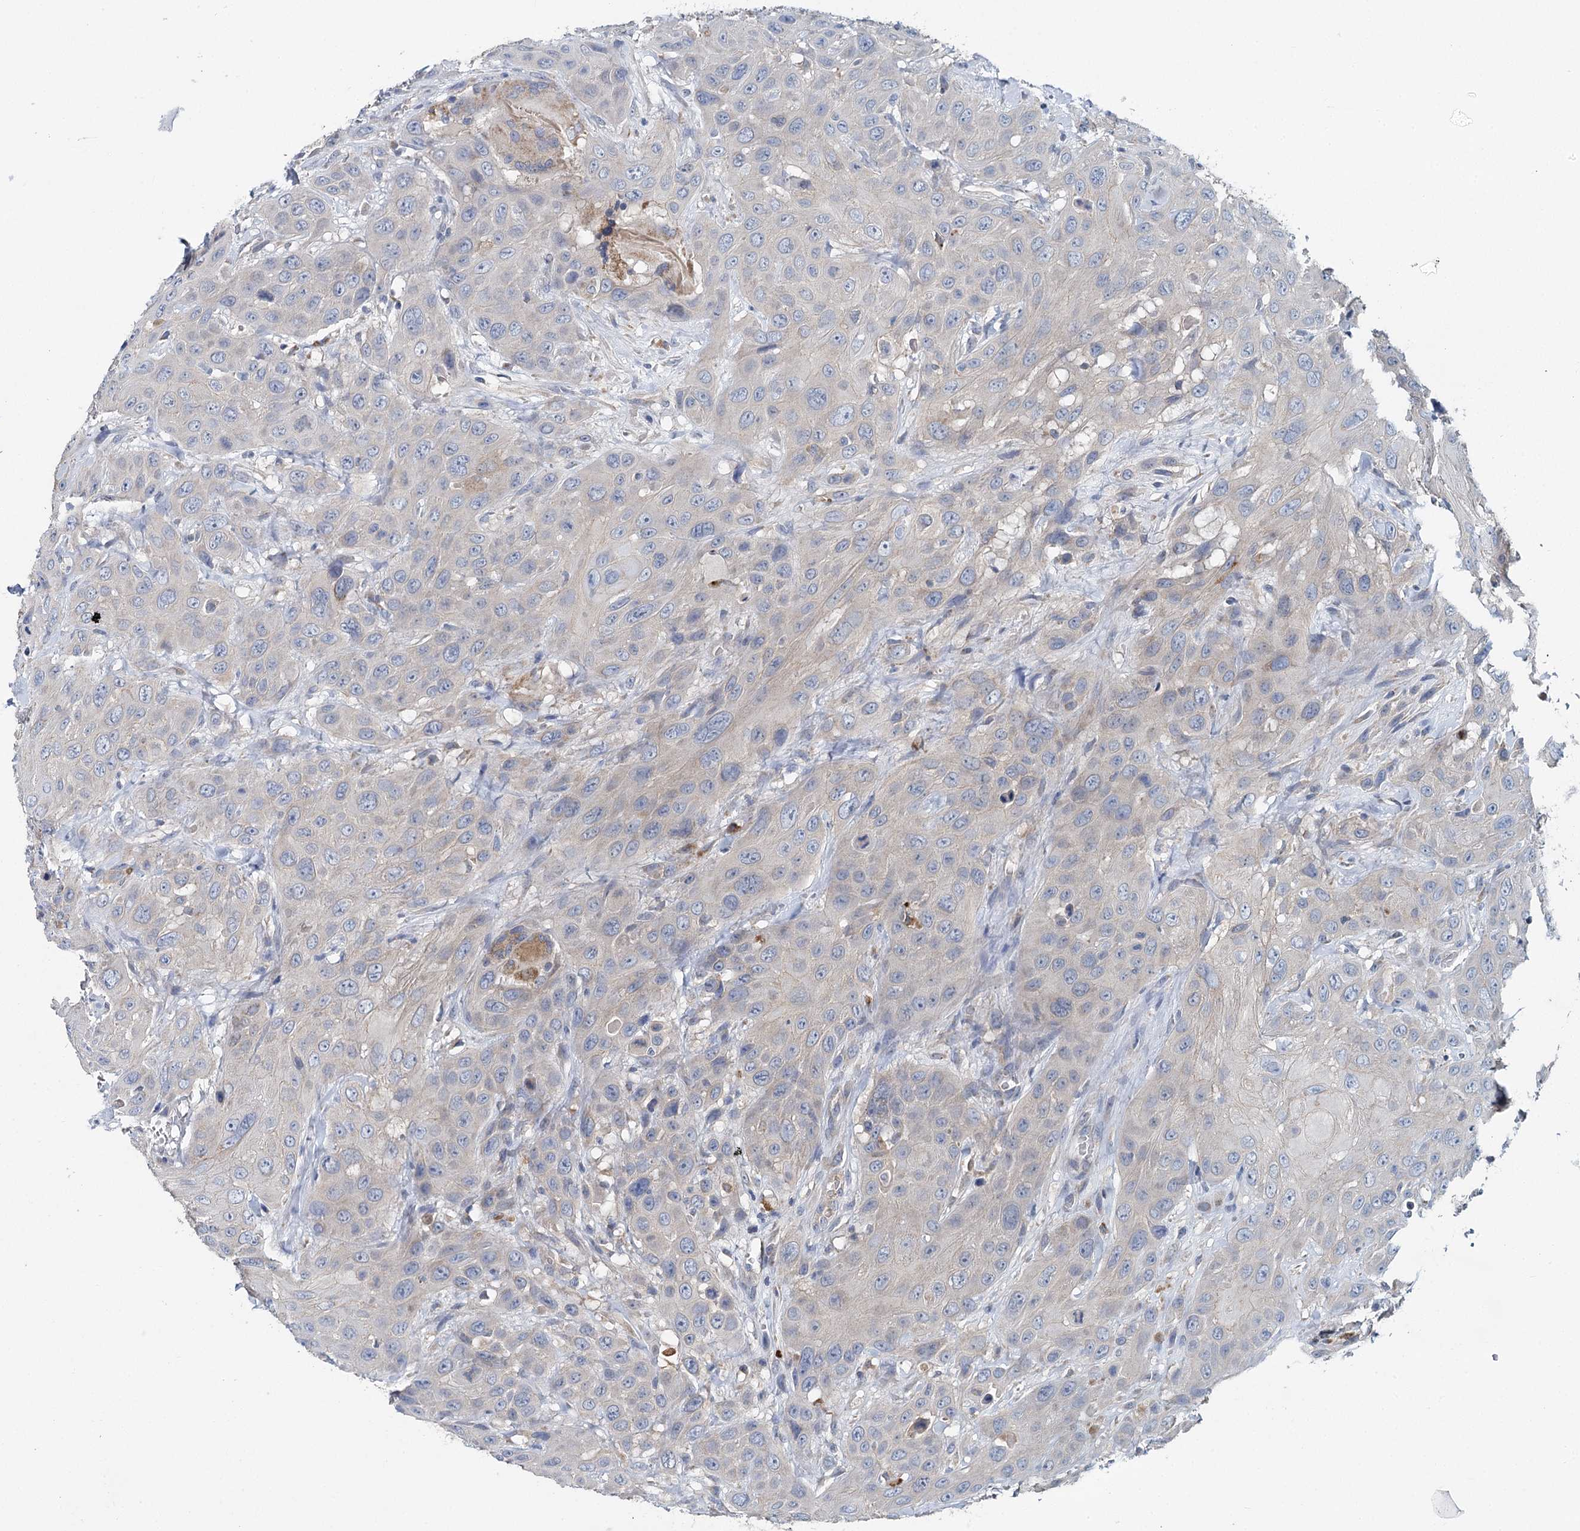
{"staining": {"intensity": "negative", "quantity": "none", "location": "none"}, "tissue": "head and neck cancer", "cell_type": "Tumor cells", "image_type": "cancer", "snomed": [{"axis": "morphology", "description": "Squamous cell carcinoma, NOS"}, {"axis": "topography", "description": "Head-Neck"}], "caption": "Tumor cells are negative for protein expression in human head and neck cancer (squamous cell carcinoma).", "gene": "ANKRD16", "patient": {"sex": "male", "age": 81}}